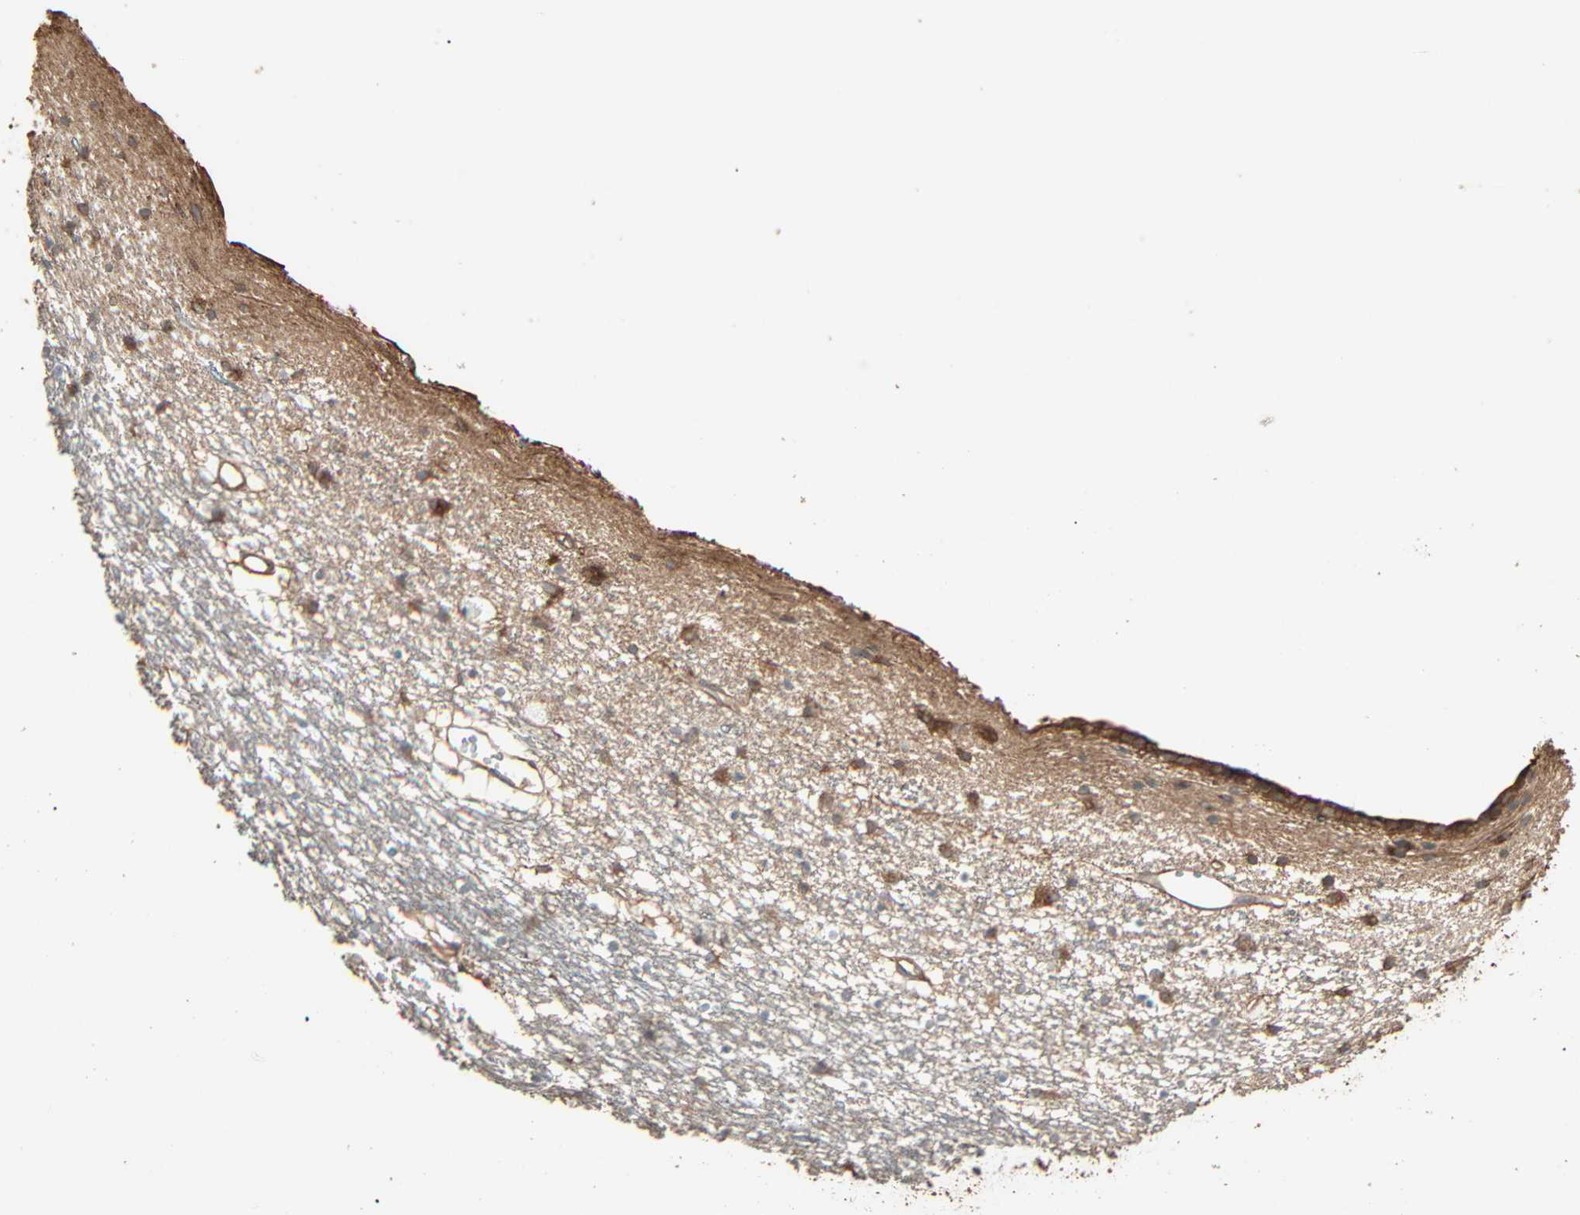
{"staining": {"intensity": "moderate", "quantity": "<25%", "location": "cytoplasmic/membranous"}, "tissue": "caudate", "cell_type": "Glial cells", "image_type": "normal", "snomed": [{"axis": "morphology", "description": "Normal tissue, NOS"}, {"axis": "topography", "description": "Lateral ventricle wall"}], "caption": "IHC image of normal caudate: human caudate stained using IHC reveals low levels of moderate protein expression localized specifically in the cytoplasmic/membranous of glial cells, appearing as a cytoplasmic/membranous brown color.", "gene": "GALNT3", "patient": {"sex": "male", "age": 45}}